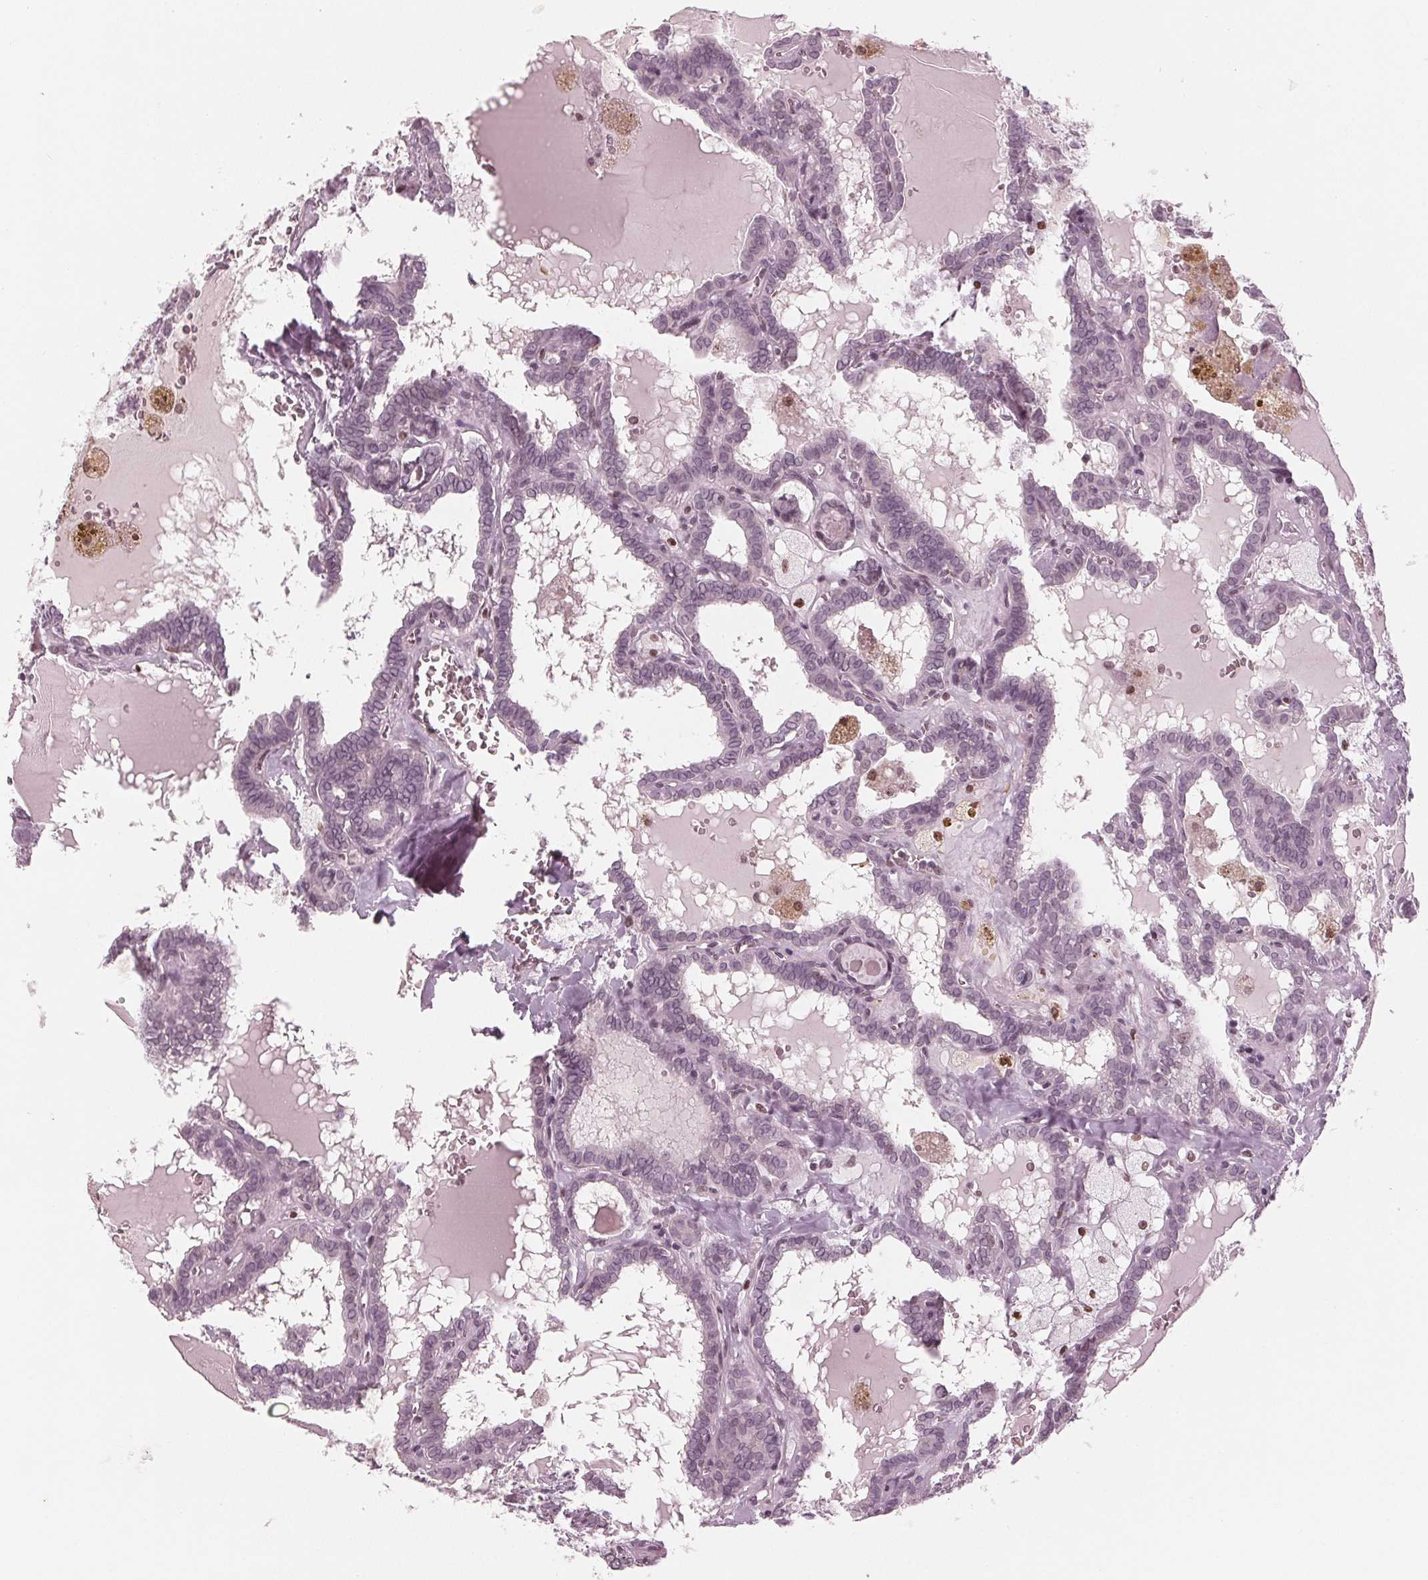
{"staining": {"intensity": "negative", "quantity": "none", "location": "none"}, "tissue": "thyroid cancer", "cell_type": "Tumor cells", "image_type": "cancer", "snomed": [{"axis": "morphology", "description": "Papillary adenocarcinoma, NOS"}, {"axis": "topography", "description": "Thyroid gland"}], "caption": "The photomicrograph displays no staining of tumor cells in thyroid papillary adenocarcinoma. (Immunohistochemistry (ihc), brightfield microscopy, high magnification).", "gene": "DNMT3L", "patient": {"sex": "female", "age": 39}}